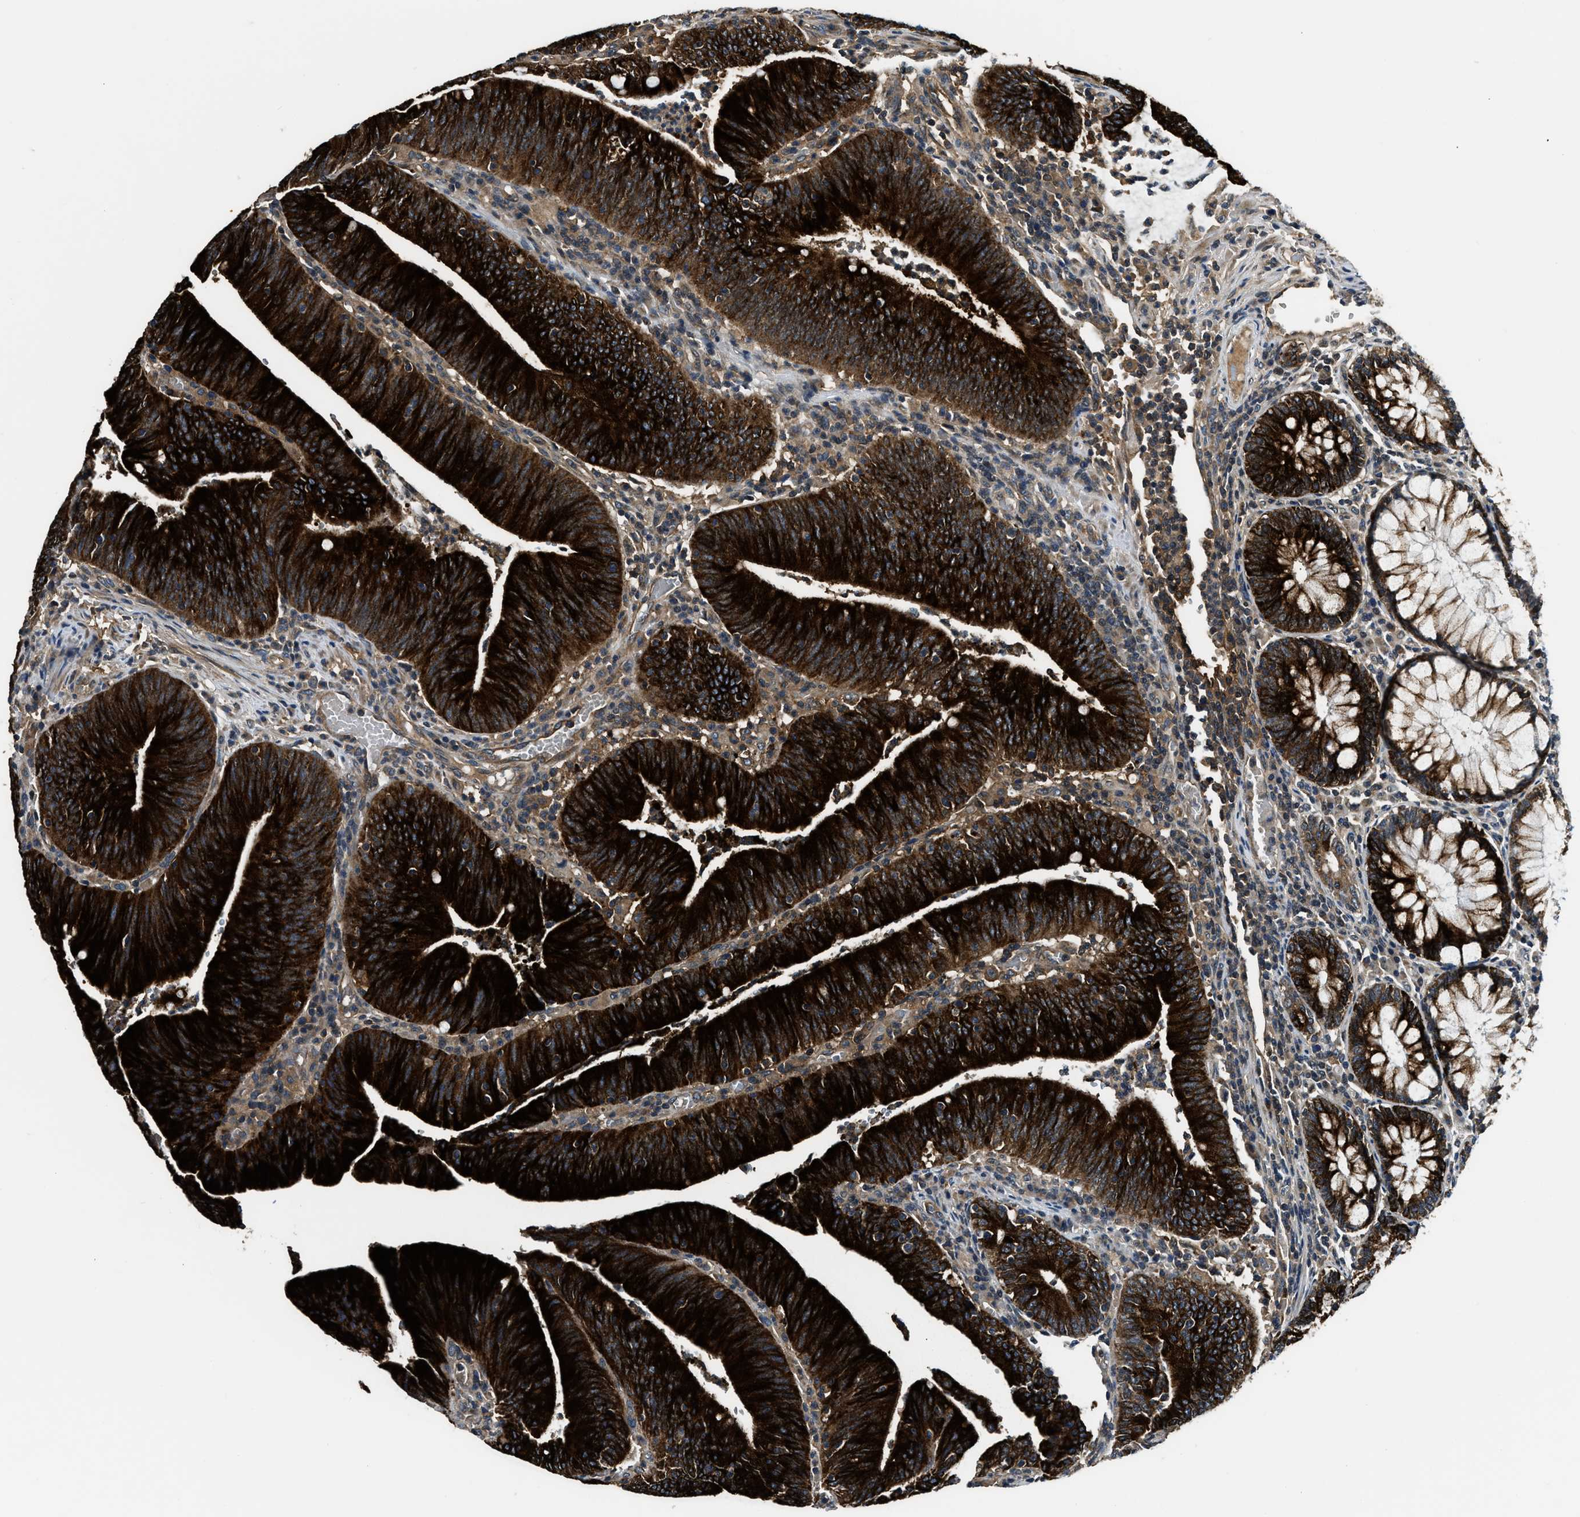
{"staining": {"intensity": "strong", "quantity": ">75%", "location": "cytoplasmic/membranous"}, "tissue": "colorectal cancer", "cell_type": "Tumor cells", "image_type": "cancer", "snomed": [{"axis": "morphology", "description": "Normal tissue, NOS"}, {"axis": "morphology", "description": "Adenocarcinoma, NOS"}, {"axis": "topography", "description": "Rectum"}], "caption": "DAB immunohistochemical staining of adenocarcinoma (colorectal) demonstrates strong cytoplasmic/membranous protein expression in approximately >75% of tumor cells.", "gene": "IL3RA", "patient": {"sex": "female", "age": 66}}